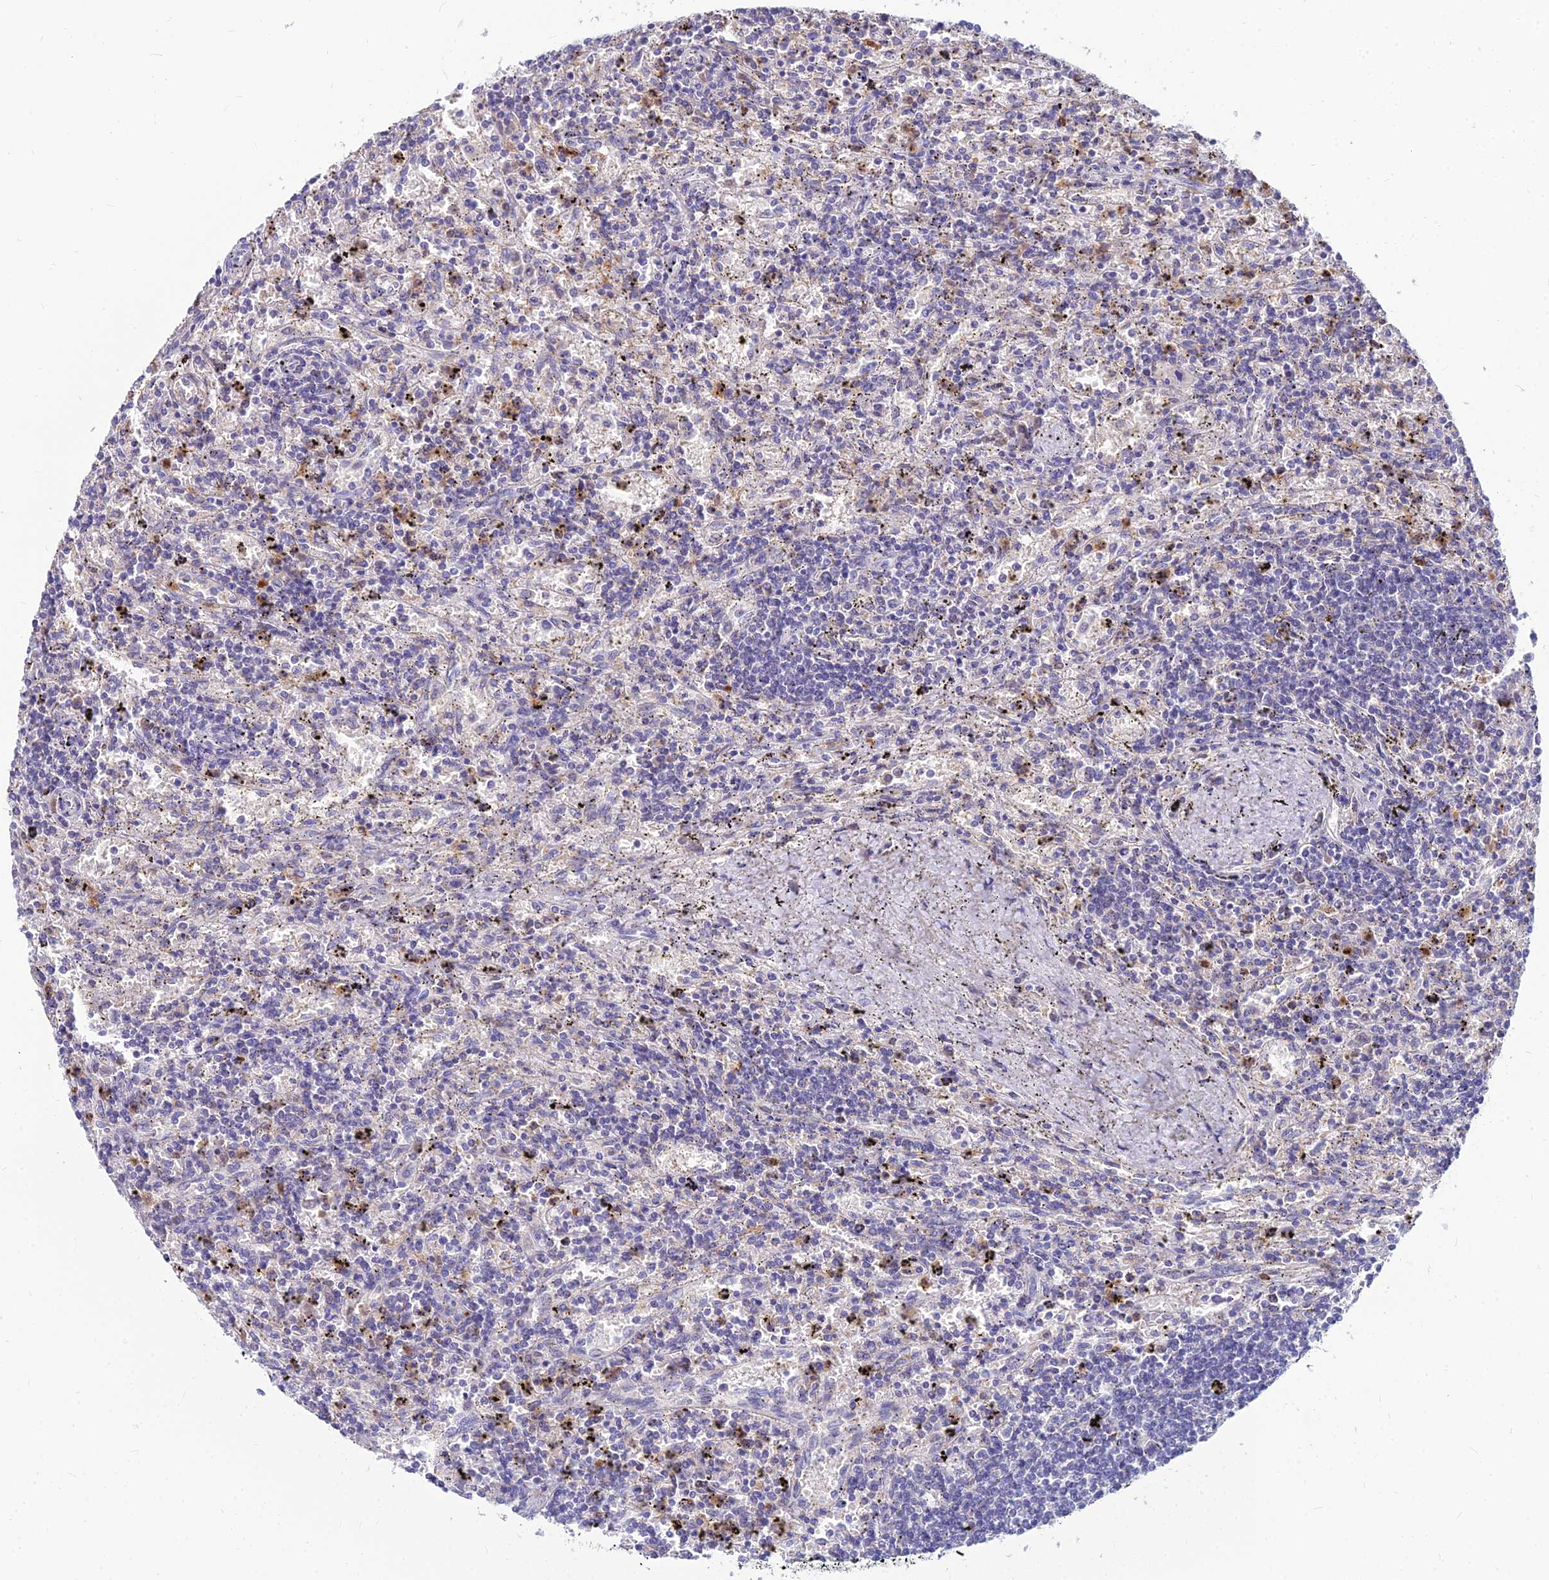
{"staining": {"intensity": "negative", "quantity": "none", "location": "none"}, "tissue": "lymphoma", "cell_type": "Tumor cells", "image_type": "cancer", "snomed": [{"axis": "morphology", "description": "Malignant lymphoma, non-Hodgkin's type, Low grade"}, {"axis": "topography", "description": "Spleen"}], "caption": "A high-resolution histopathology image shows immunohistochemistry staining of low-grade malignant lymphoma, non-Hodgkin's type, which exhibits no significant expression in tumor cells.", "gene": "GOLGA6D", "patient": {"sex": "male", "age": 76}}